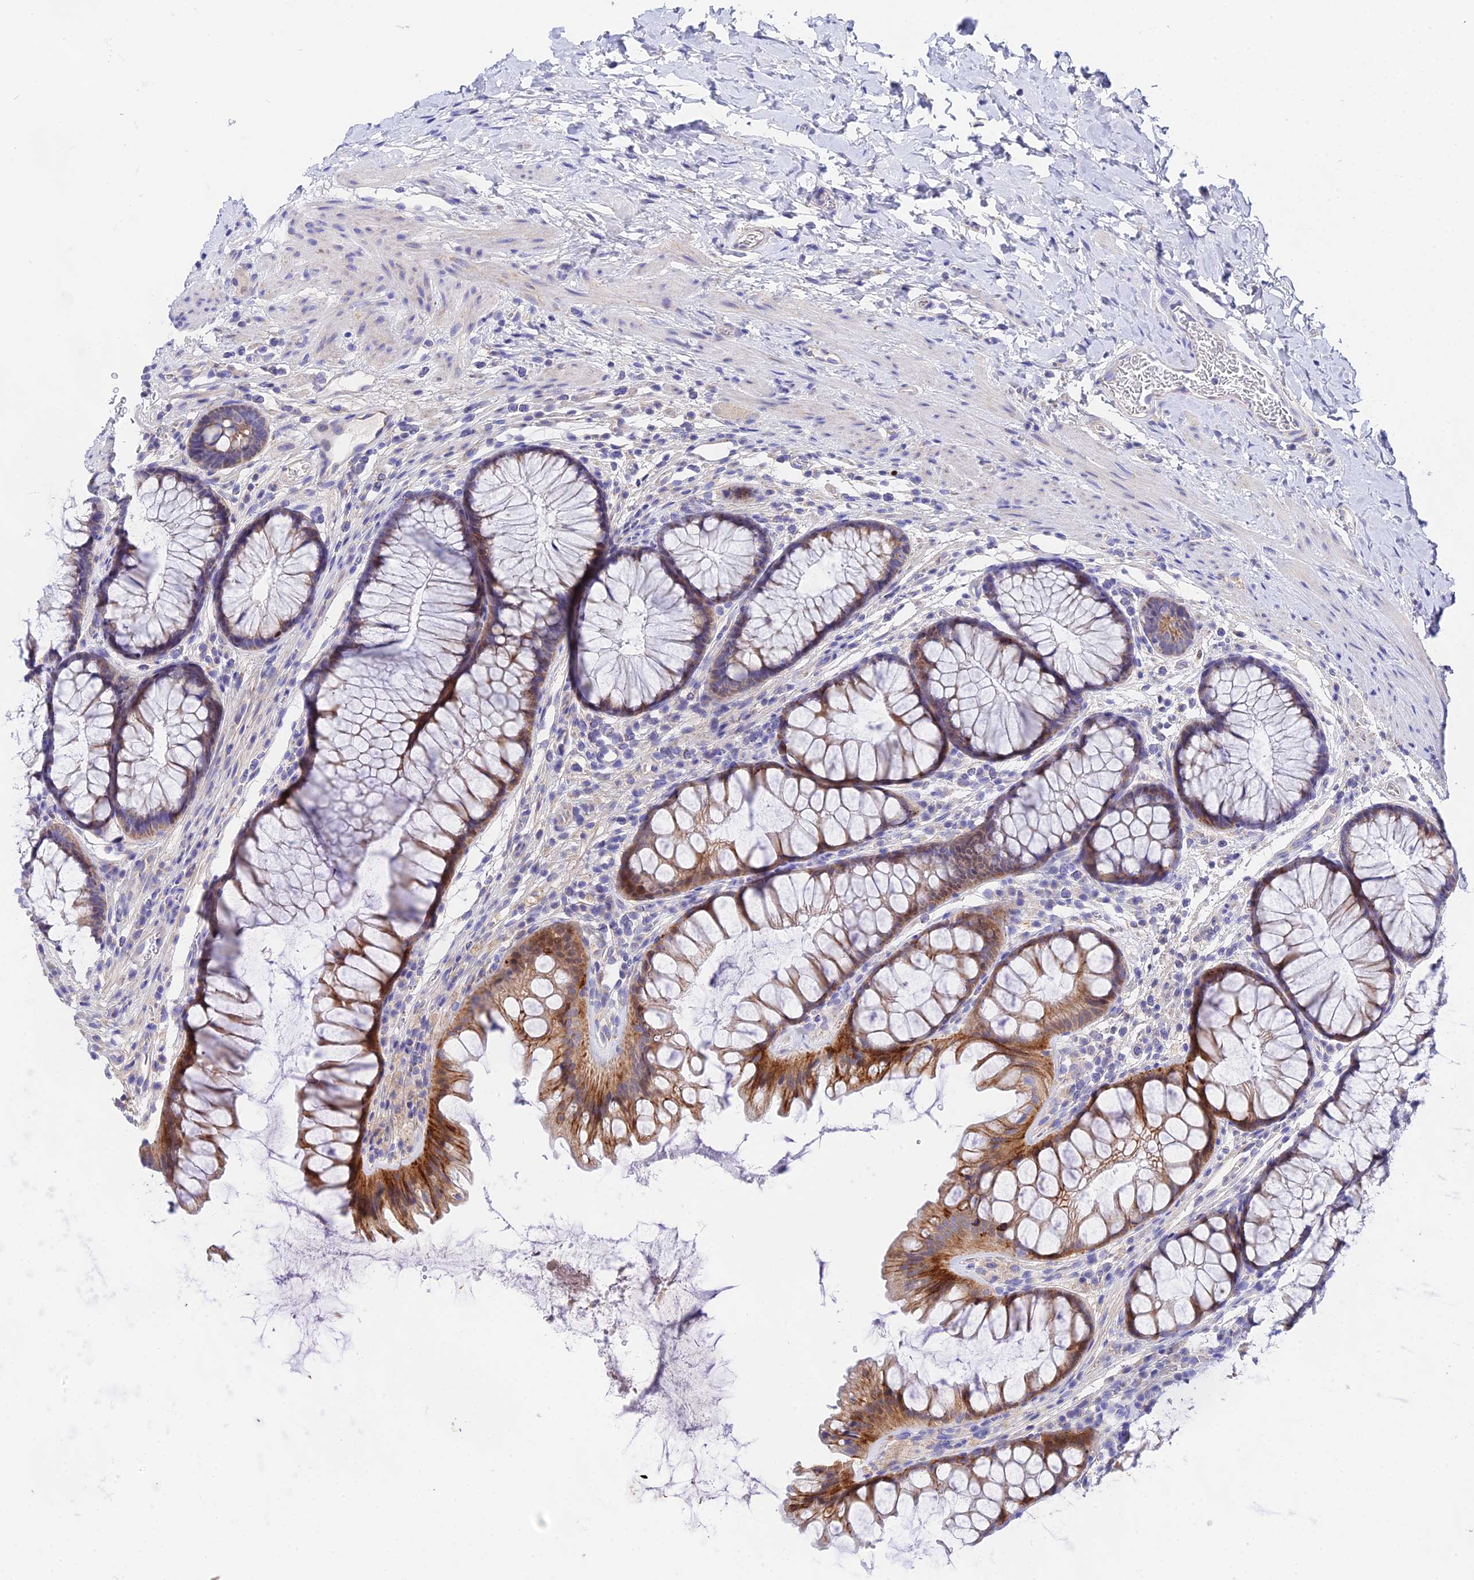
{"staining": {"intensity": "negative", "quantity": "none", "location": "none"}, "tissue": "colon", "cell_type": "Endothelial cells", "image_type": "normal", "snomed": [{"axis": "morphology", "description": "Normal tissue, NOS"}, {"axis": "topography", "description": "Colon"}], "caption": "High magnification brightfield microscopy of benign colon stained with DAB (3,3'-diaminobenzidine) (brown) and counterstained with hematoxylin (blue): endothelial cells show no significant staining.", "gene": "PPP2R2A", "patient": {"sex": "female", "age": 62}}